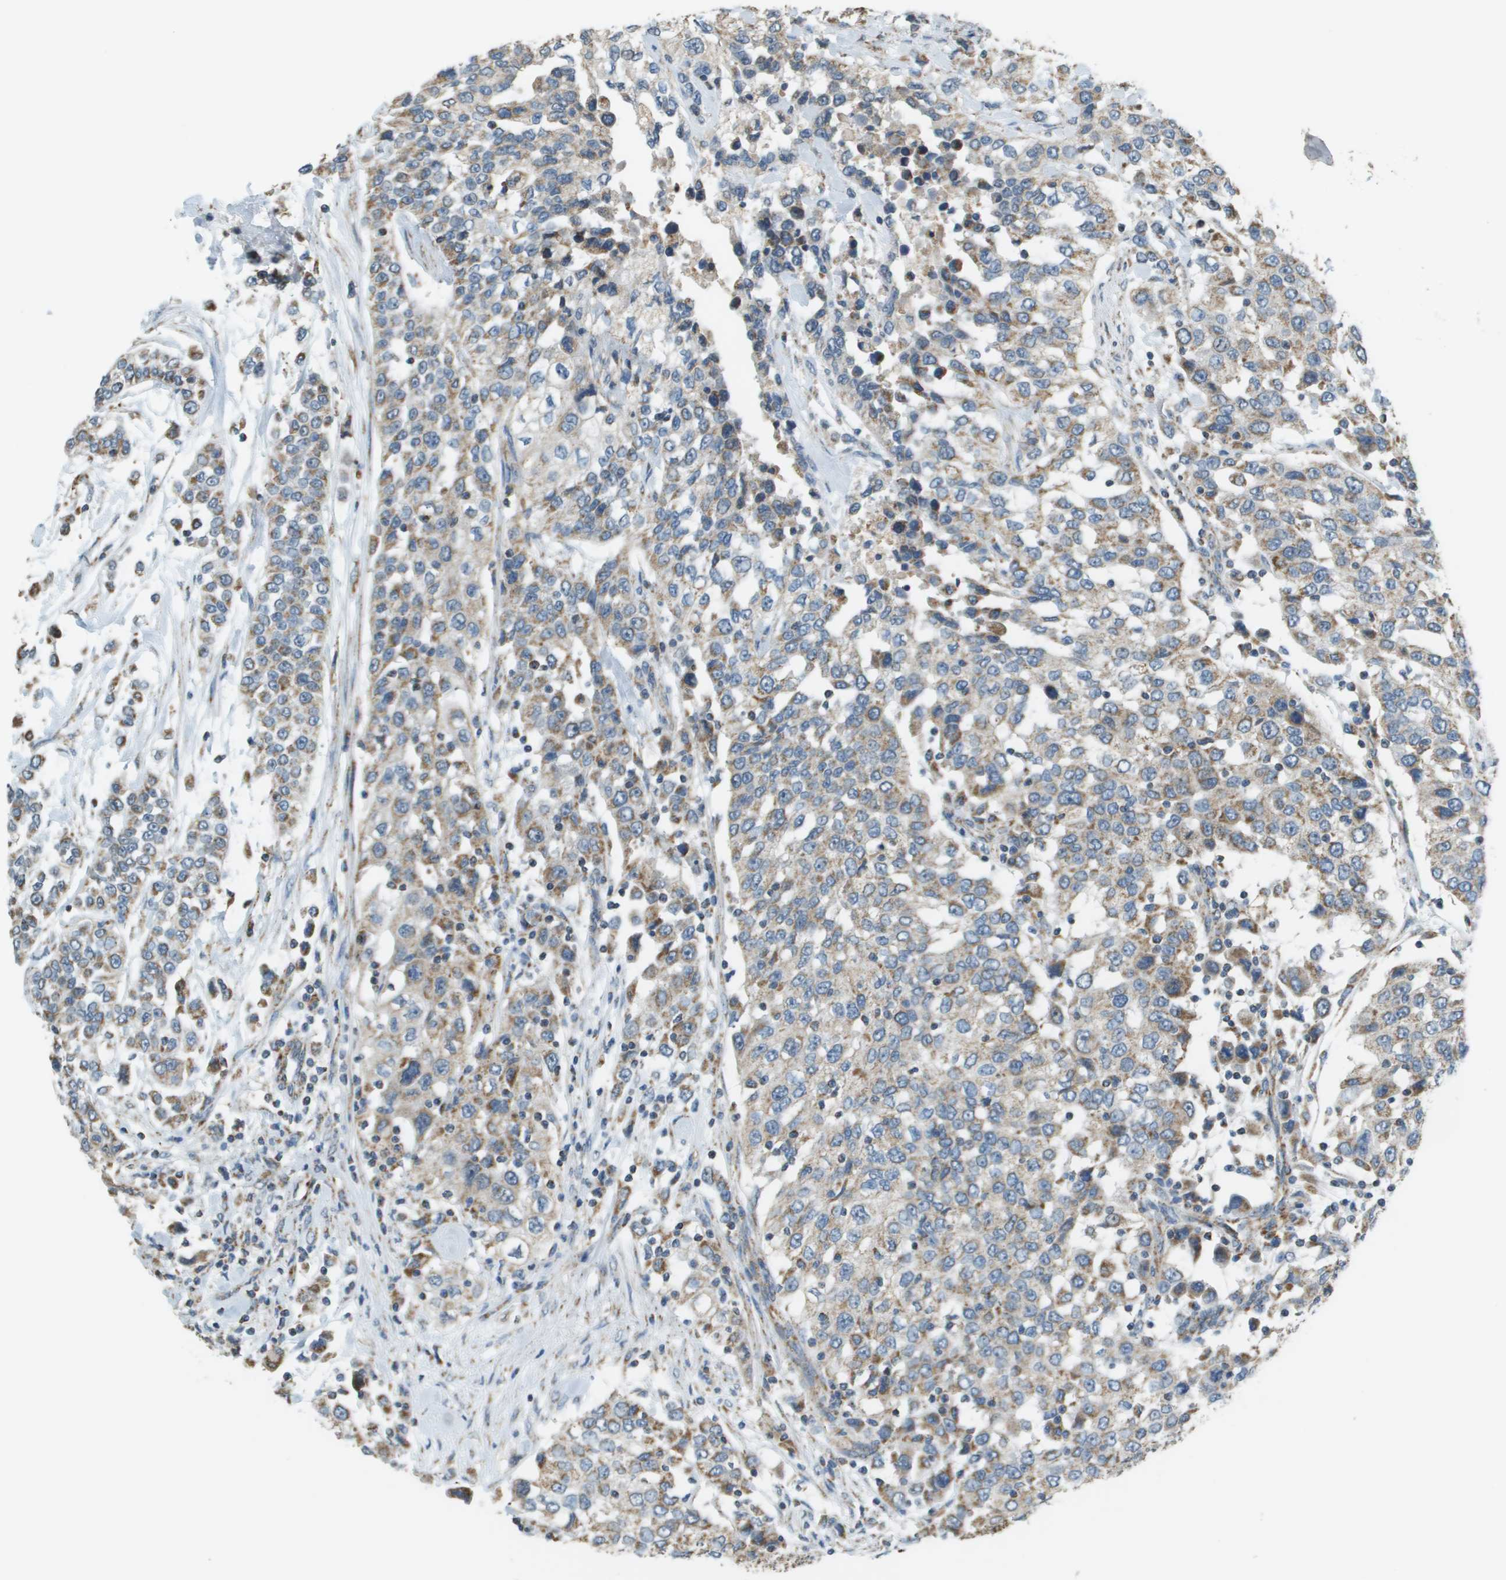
{"staining": {"intensity": "weak", "quantity": ">75%", "location": "cytoplasmic/membranous"}, "tissue": "urothelial cancer", "cell_type": "Tumor cells", "image_type": "cancer", "snomed": [{"axis": "morphology", "description": "Urothelial carcinoma, High grade"}, {"axis": "topography", "description": "Urinary bladder"}], "caption": "High-grade urothelial carcinoma tissue shows weak cytoplasmic/membranous staining in about >75% of tumor cells", "gene": "FH", "patient": {"sex": "female", "age": 80}}